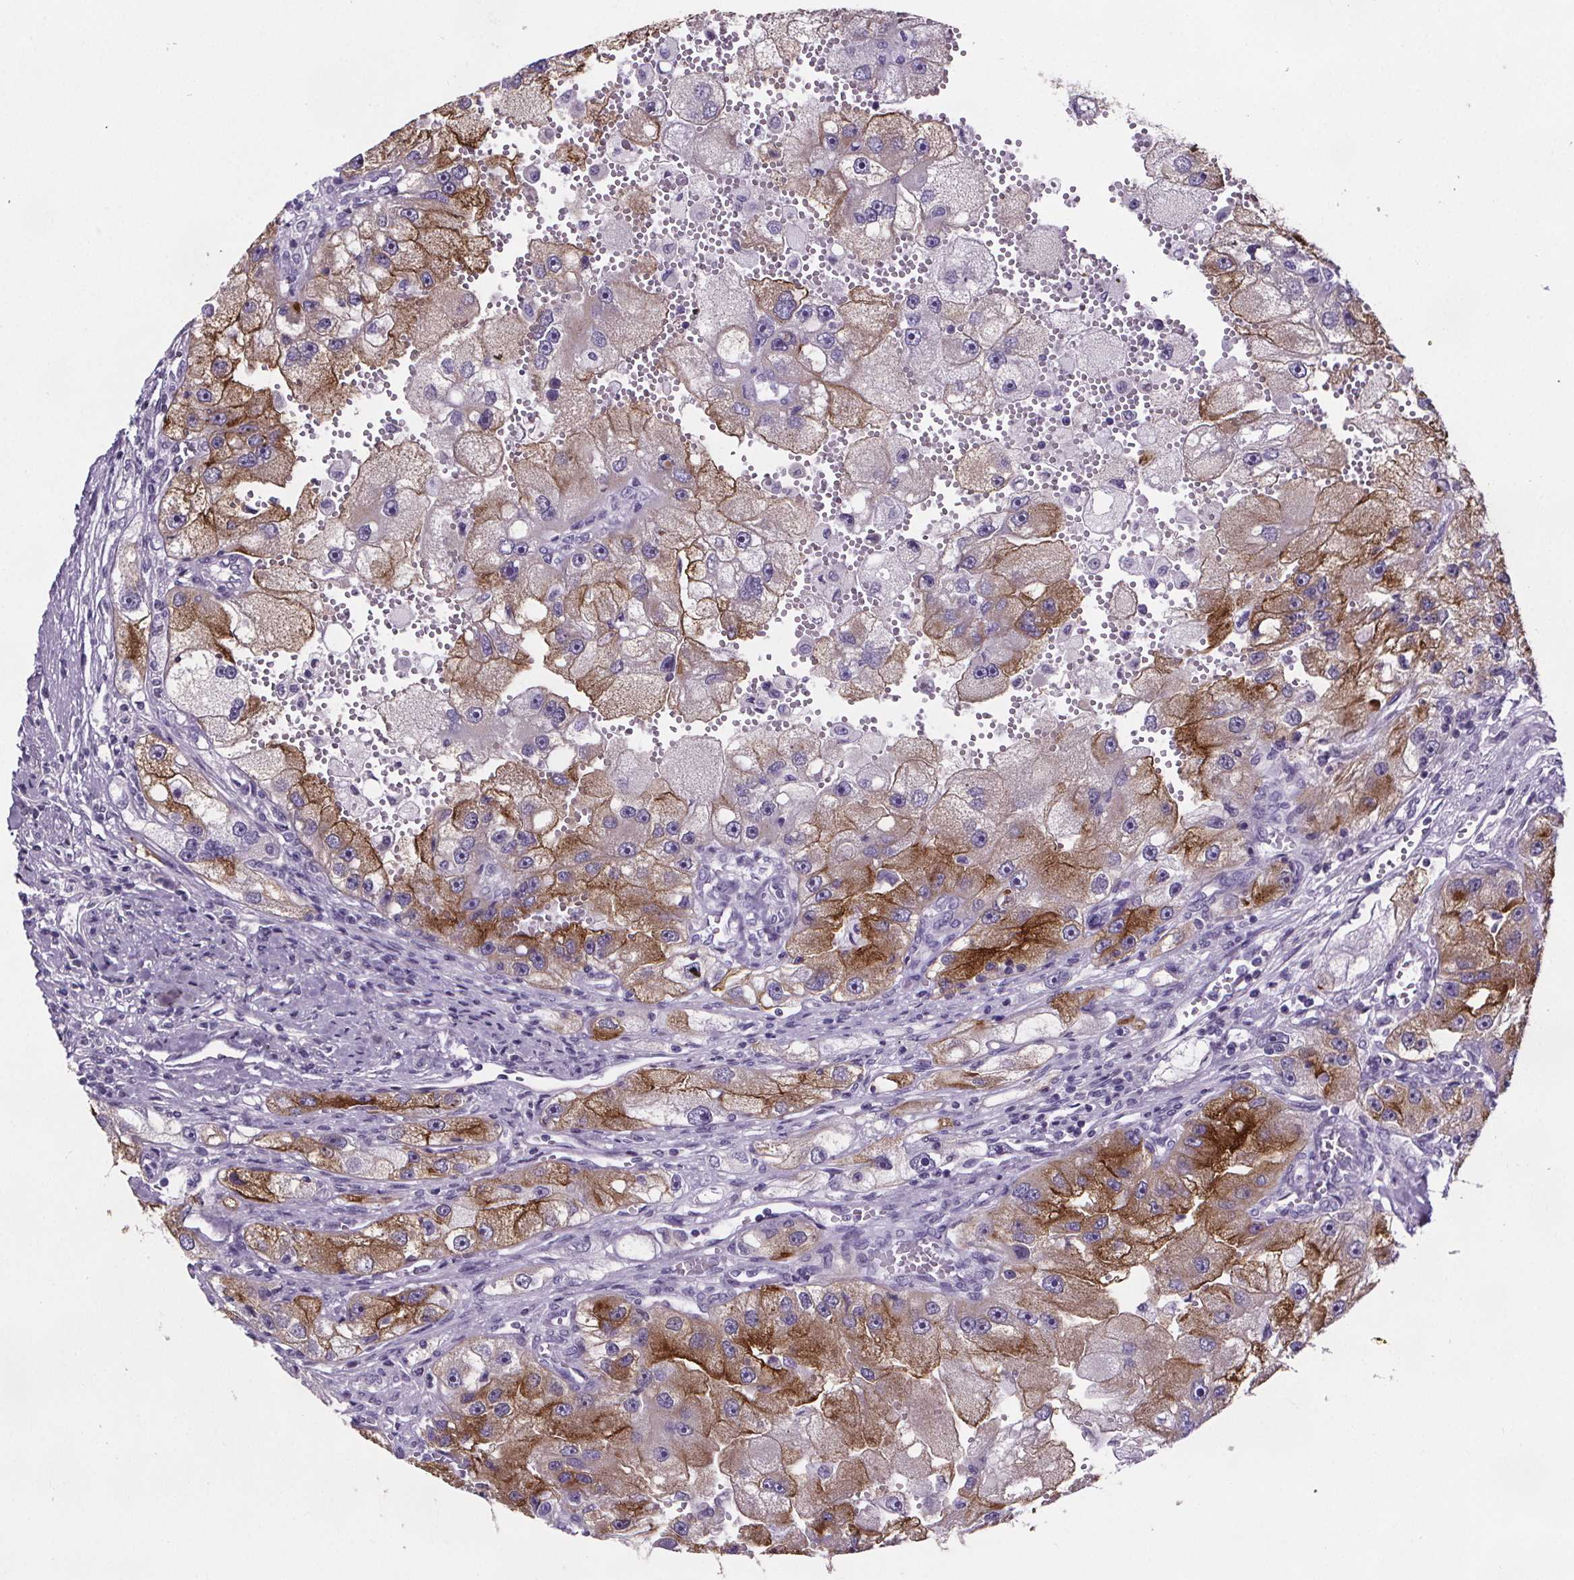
{"staining": {"intensity": "strong", "quantity": "25%-75%", "location": "cytoplasmic/membranous"}, "tissue": "renal cancer", "cell_type": "Tumor cells", "image_type": "cancer", "snomed": [{"axis": "morphology", "description": "Adenocarcinoma, NOS"}, {"axis": "topography", "description": "Kidney"}], "caption": "Renal cancer (adenocarcinoma) tissue exhibits strong cytoplasmic/membranous expression in approximately 25%-75% of tumor cells (brown staining indicates protein expression, while blue staining denotes nuclei).", "gene": "CUBN", "patient": {"sex": "male", "age": 63}}